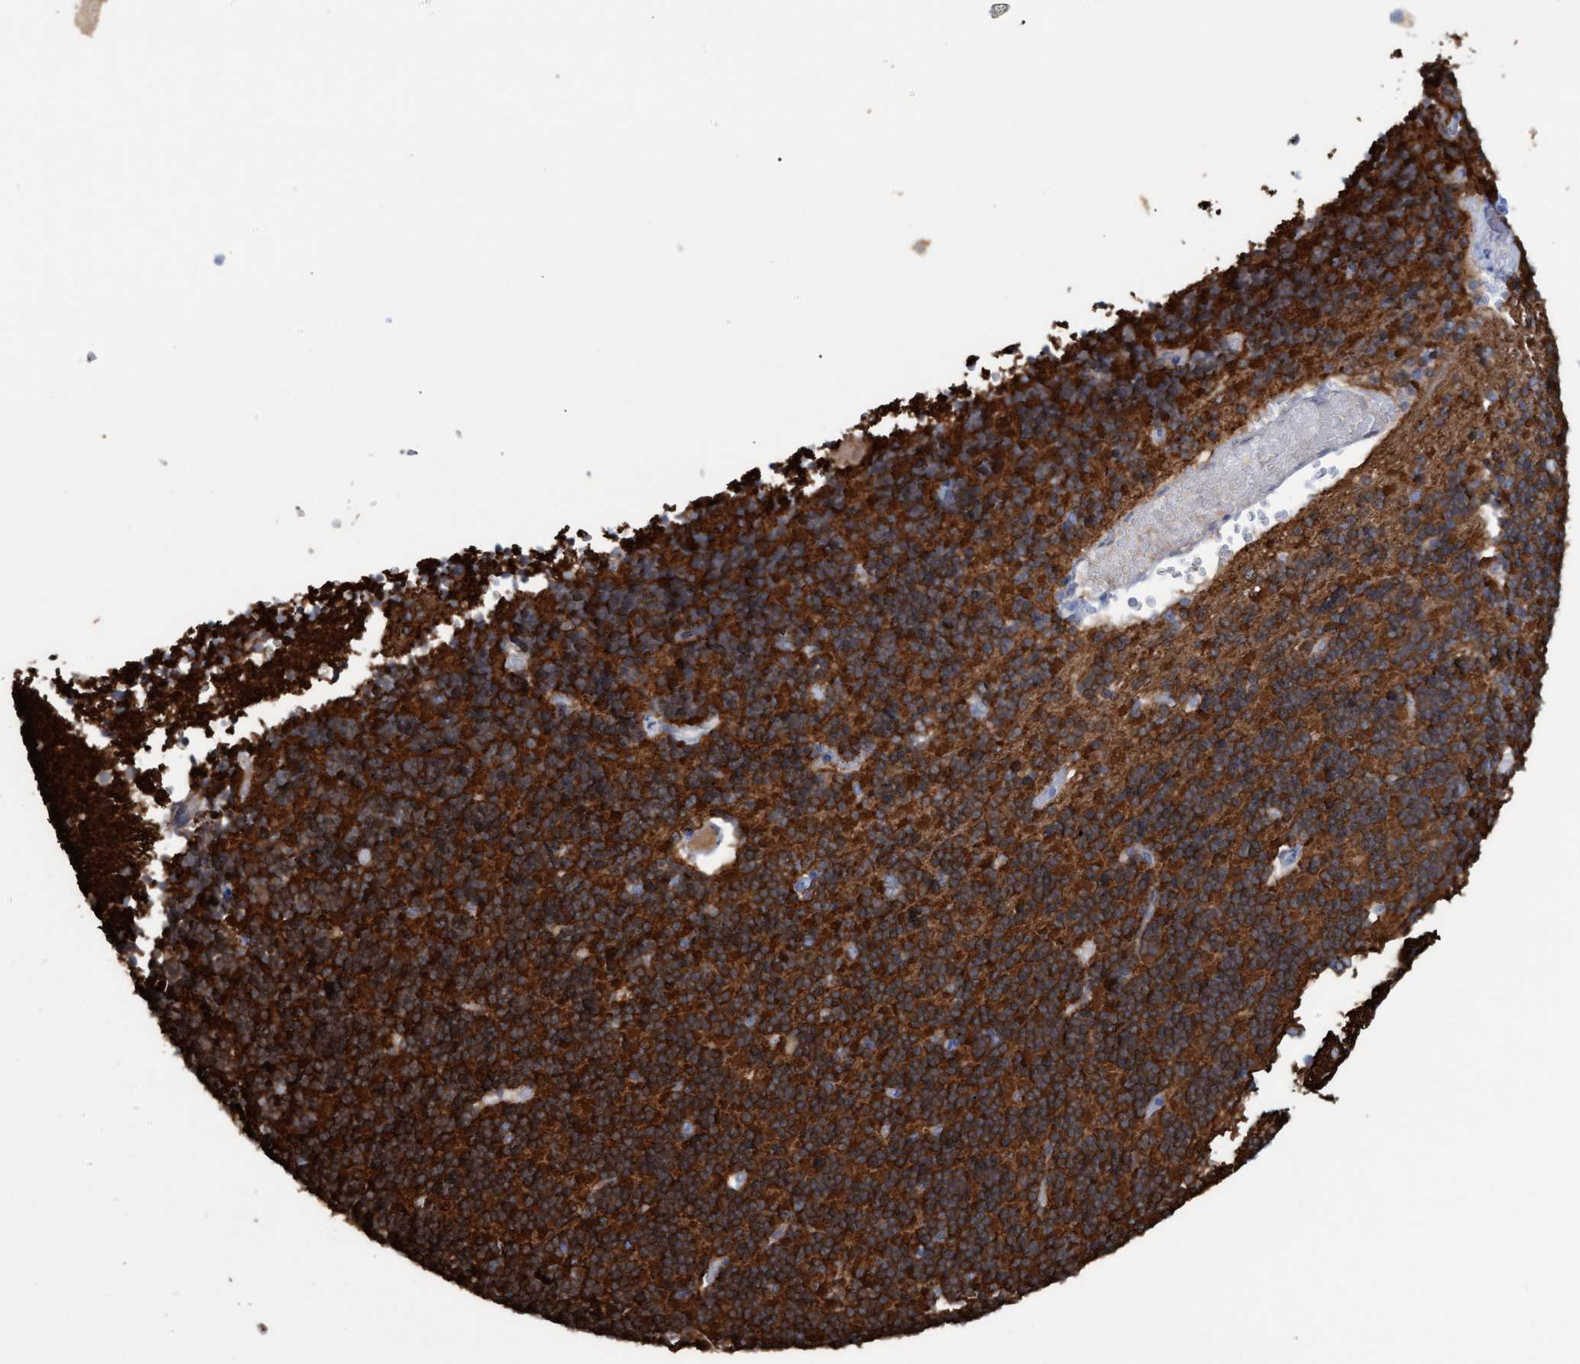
{"staining": {"intensity": "strong", "quantity": ">75%", "location": "cytoplasmic/membranous"}, "tissue": "cerebellum", "cell_type": "Cells in granular layer", "image_type": "normal", "snomed": [{"axis": "morphology", "description": "Normal tissue, NOS"}, {"axis": "topography", "description": "Cerebellum"}], "caption": "High-magnification brightfield microscopy of unremarkable cerebellum stained with DAB (brown) and counterstained with hematoxylin (blue). cells in granular layer exhibit strong cytoplasmic/membranous staining is identified in approximately>75% of cells. The staining is performed using DAB (3,3'-diaminobenzidine) brown chromogen to label protein expression. The nuclei are counter-stained blue using hematoxylin.", "gene": "STXBP1", "patient": {"sex": "female", "age": 19}}